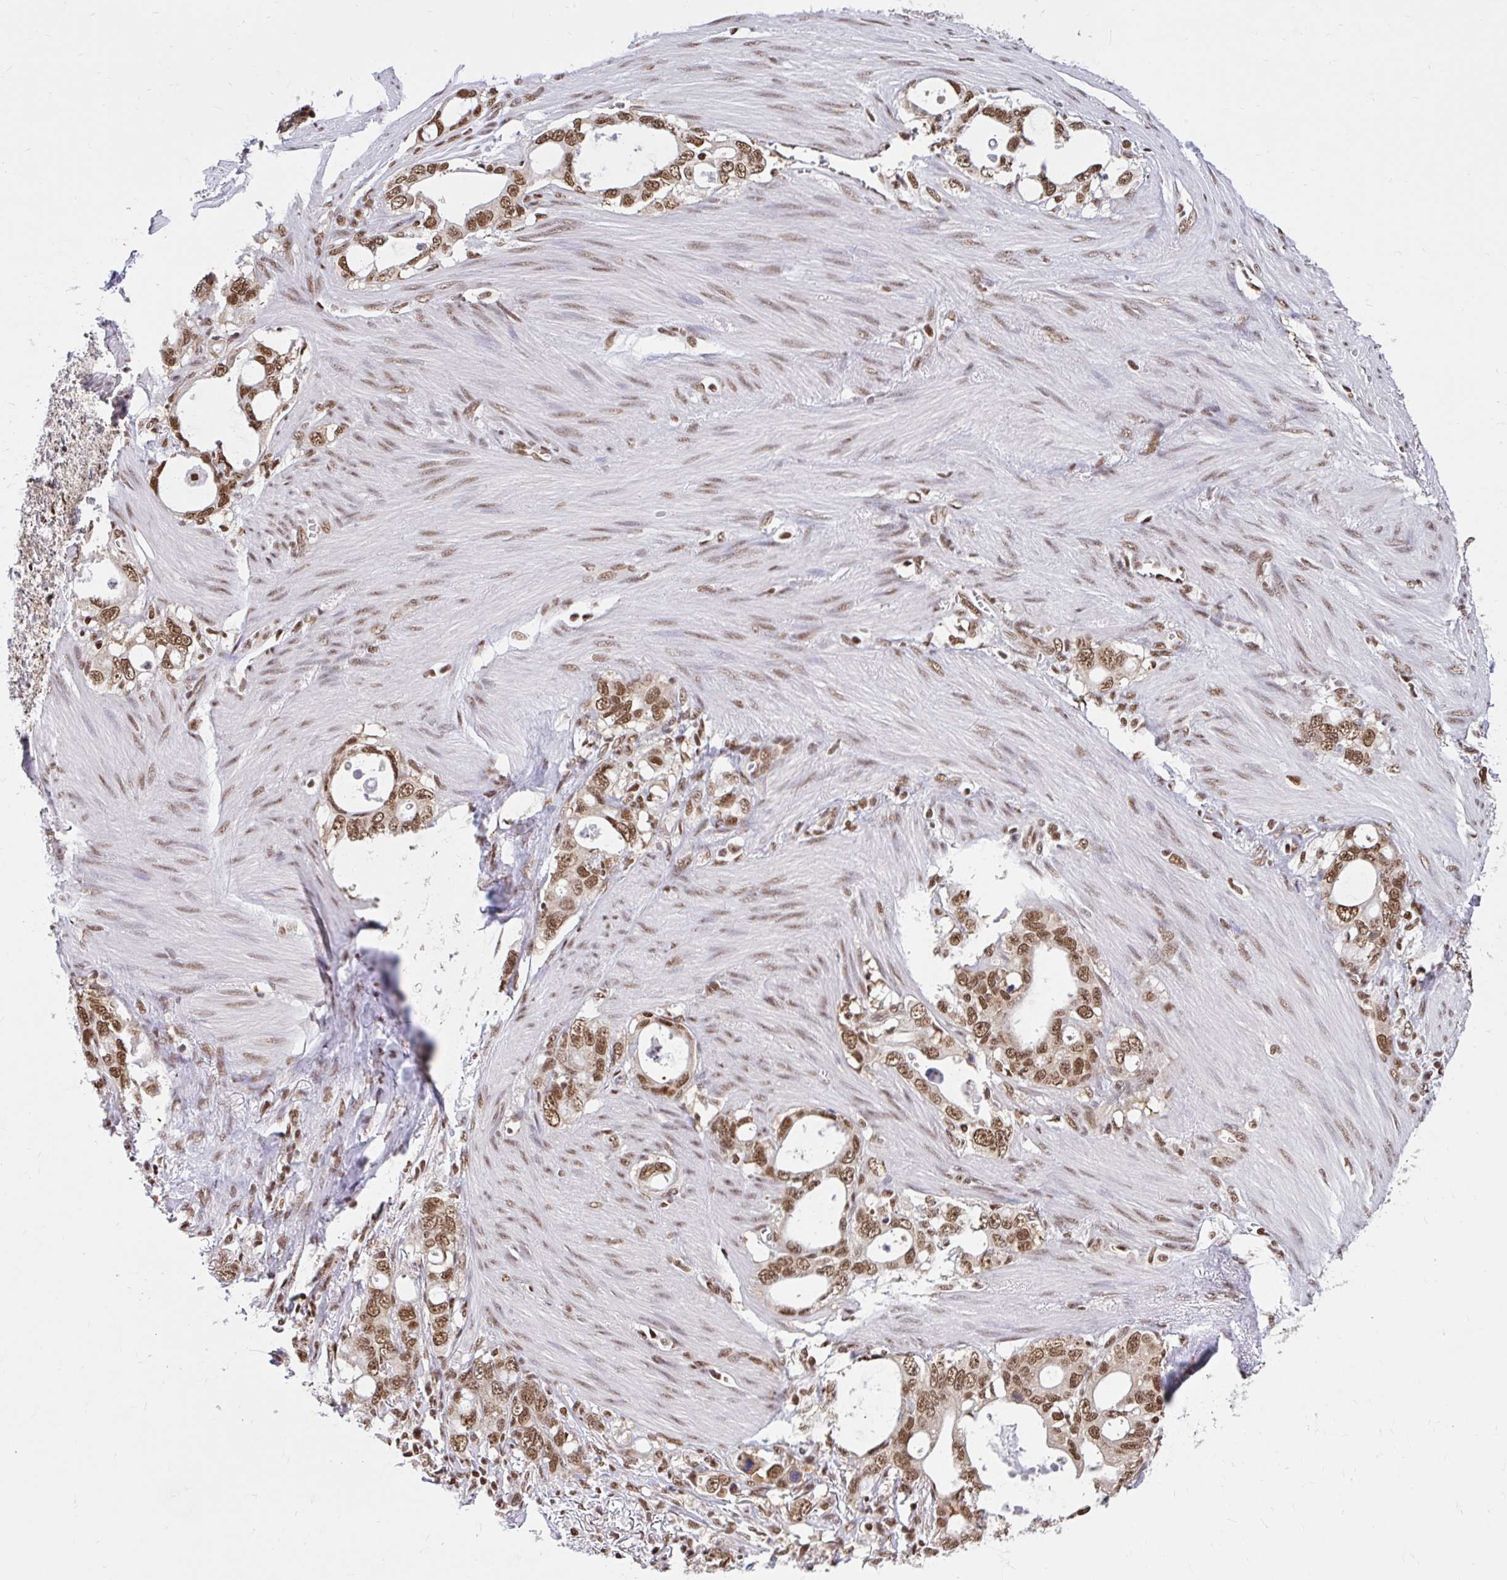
{"staining": {"intensity": "moderate", "quantity": ">75%", "location": "nuclear"}, "tissue": "stomach cancer", "cell_type": "Tumor cells", "image_type": "cancer", "snomed": [{"axis": "morphology", "description": "Adenocarcinoma, NOS"}, {"axis": "topography", "description": "Stomach, upper"}], "caption": "Immunohistochemistry (IHC) image of stomach adenocarcinoma stained for a protein (brown), which displays medium levels of moderate nuclear staining in approximately >75% of tumor cells.", "gene": "ABCA9", "patient": {"sex": "male", "age": 74}}